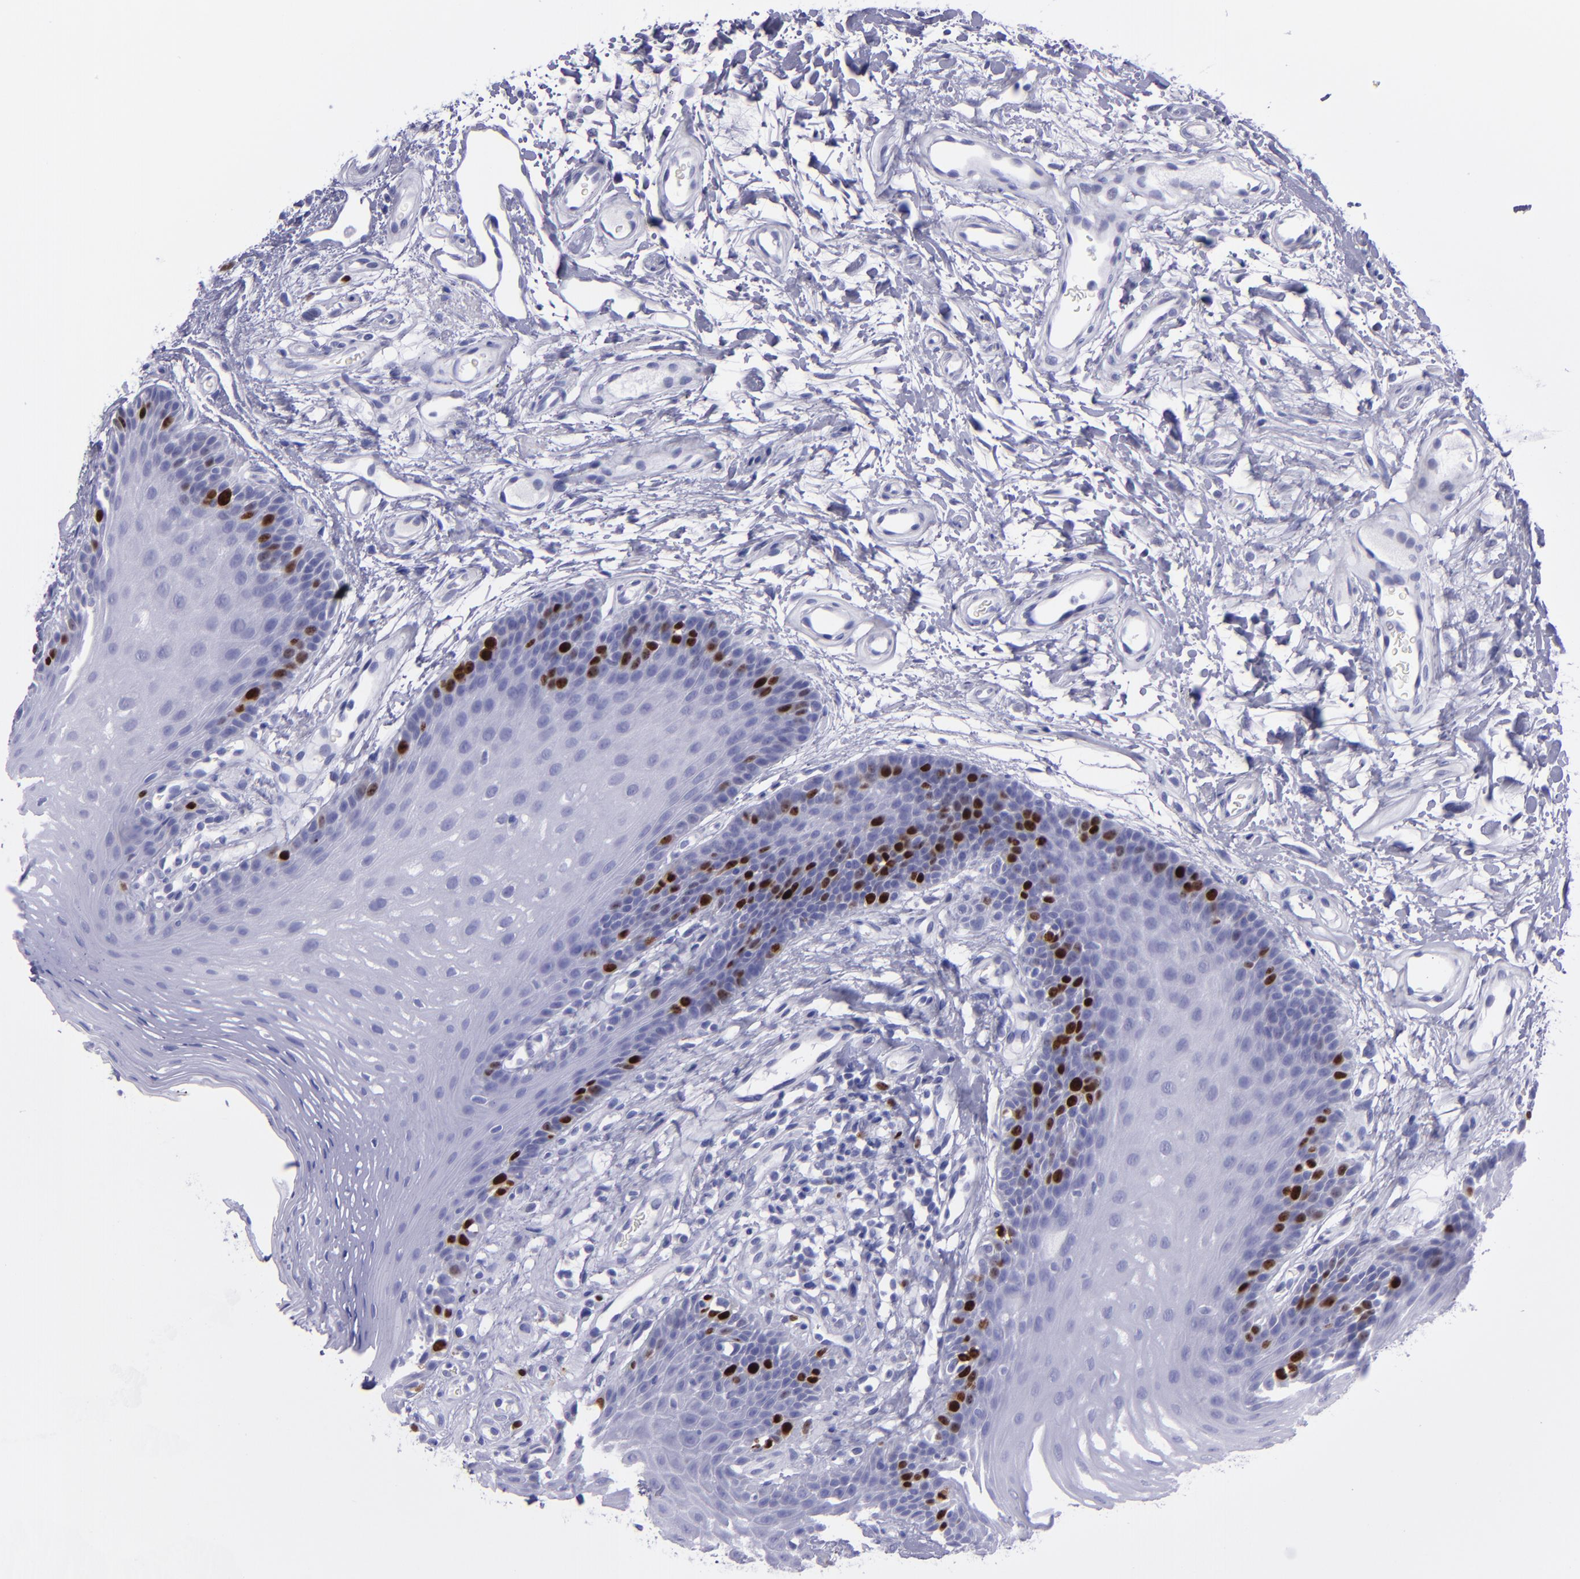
{"staining": {"intensity": "strong", "quantity": "<25%", "location": "nuclear"}, "tissue": "oral mucosa", "cell_type": "Squamous epithelial cells", "image_type": "normal", "snomed": [{"axis": "morphology", "description": "Normal tissue, NOS"}, {"axis": "topography", "description": "Oral tissue"}], "caption": "This image exhibits IHC staining of unremarkable oral mucosa, with medium strong nuclear expression in about <25% of squamous epithelial cells.", "gene": "TOP2A", "patient": {"sex": "male", "age": 62}}